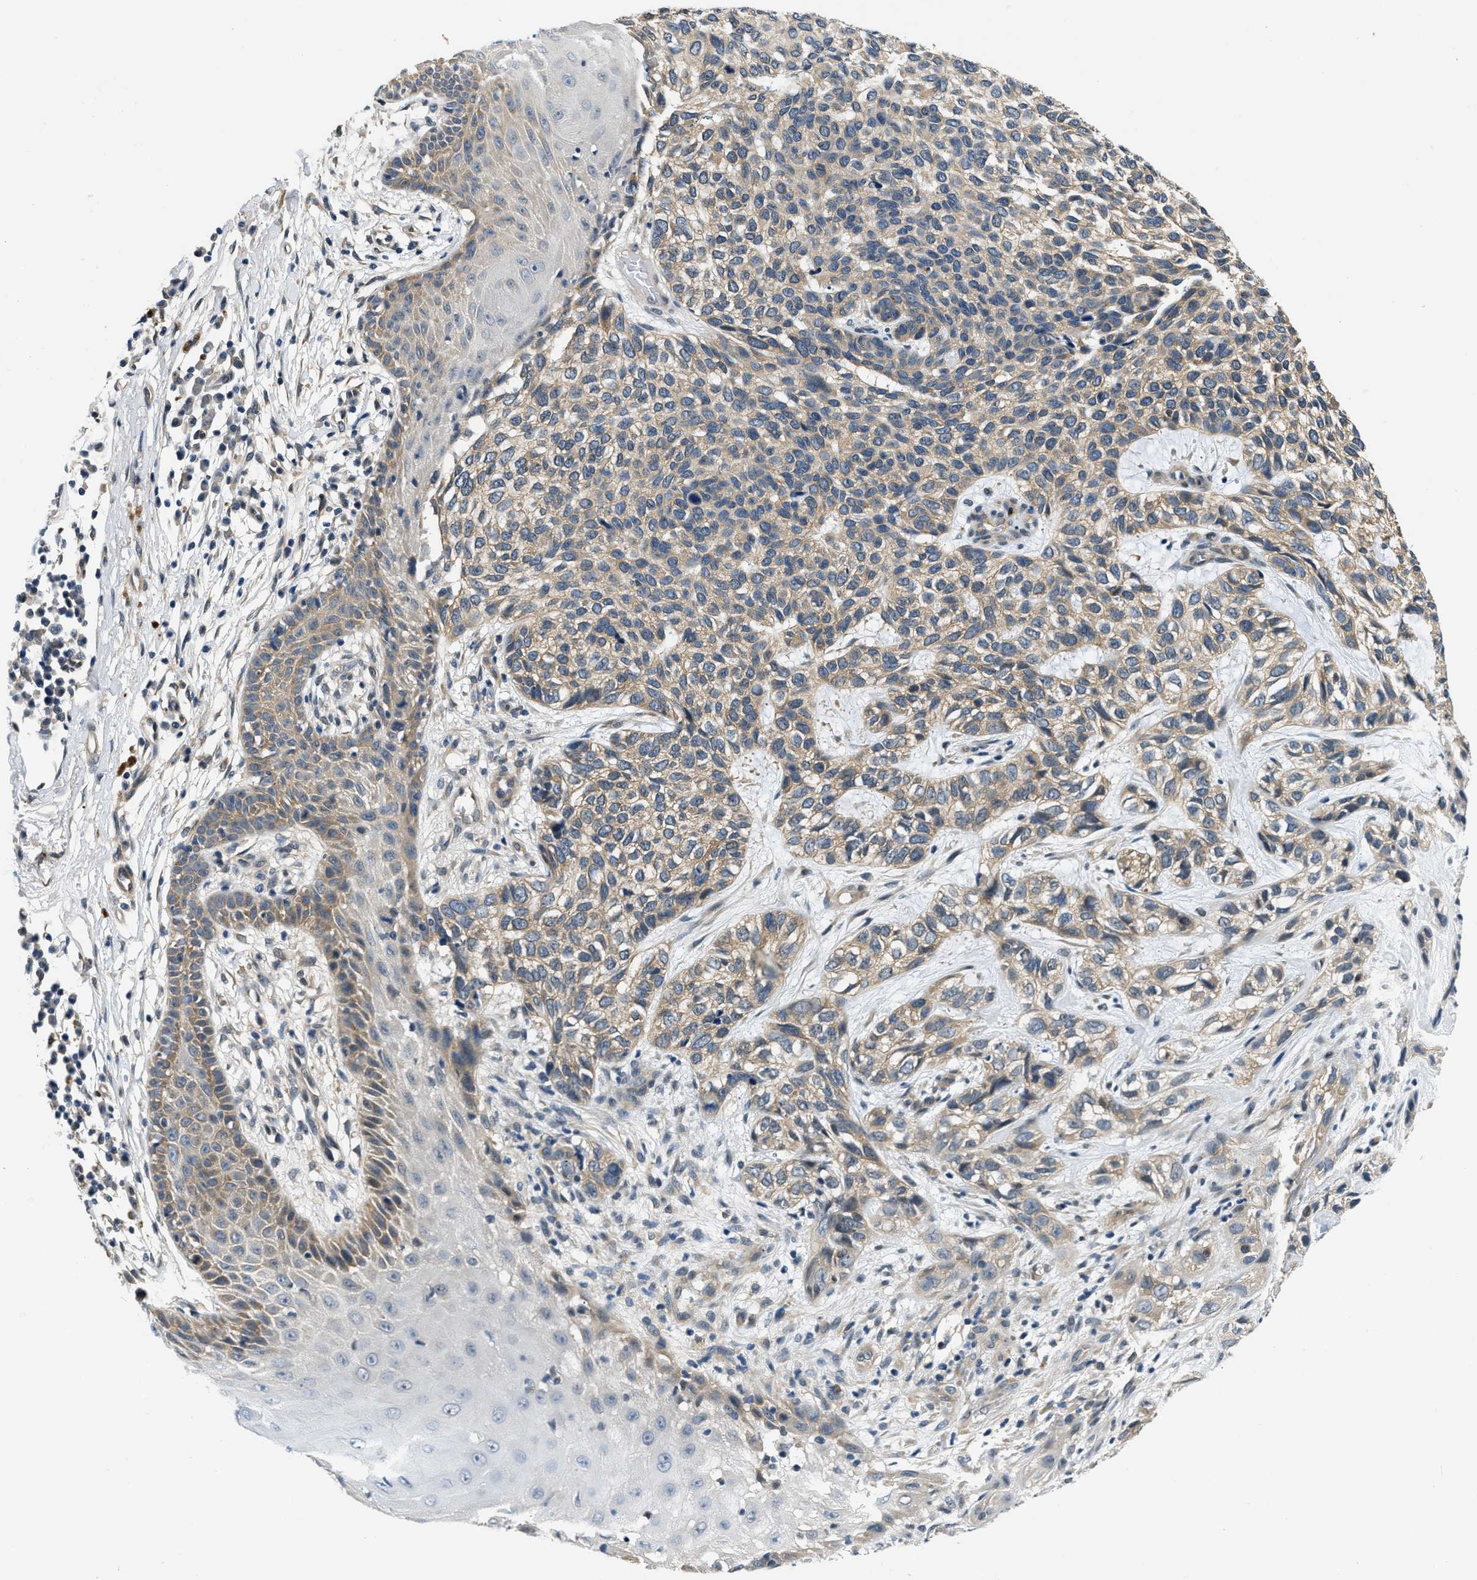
{"staining": {"intensity": "moderate", "quantity": ">75%", "location": "cytoplasmic/membranous"}, "tissue": "skin cancer", "cell_type": "Tumor cells", "image_type": "cancer", "snomed": [{"axis": "morphology", "description": "Normal tissue, NOS"}, {"axis": "morphology", "description": "Basal cell carcinoma"}, {"axis": "topography", "description": "Skin"}], "caption": "Human skin basal cell carcinoma stained with a protein marker reveals moderate staining in tumor cells.", "gene": "SMAD4", "patient": {"sex": "male", "age": 79}}